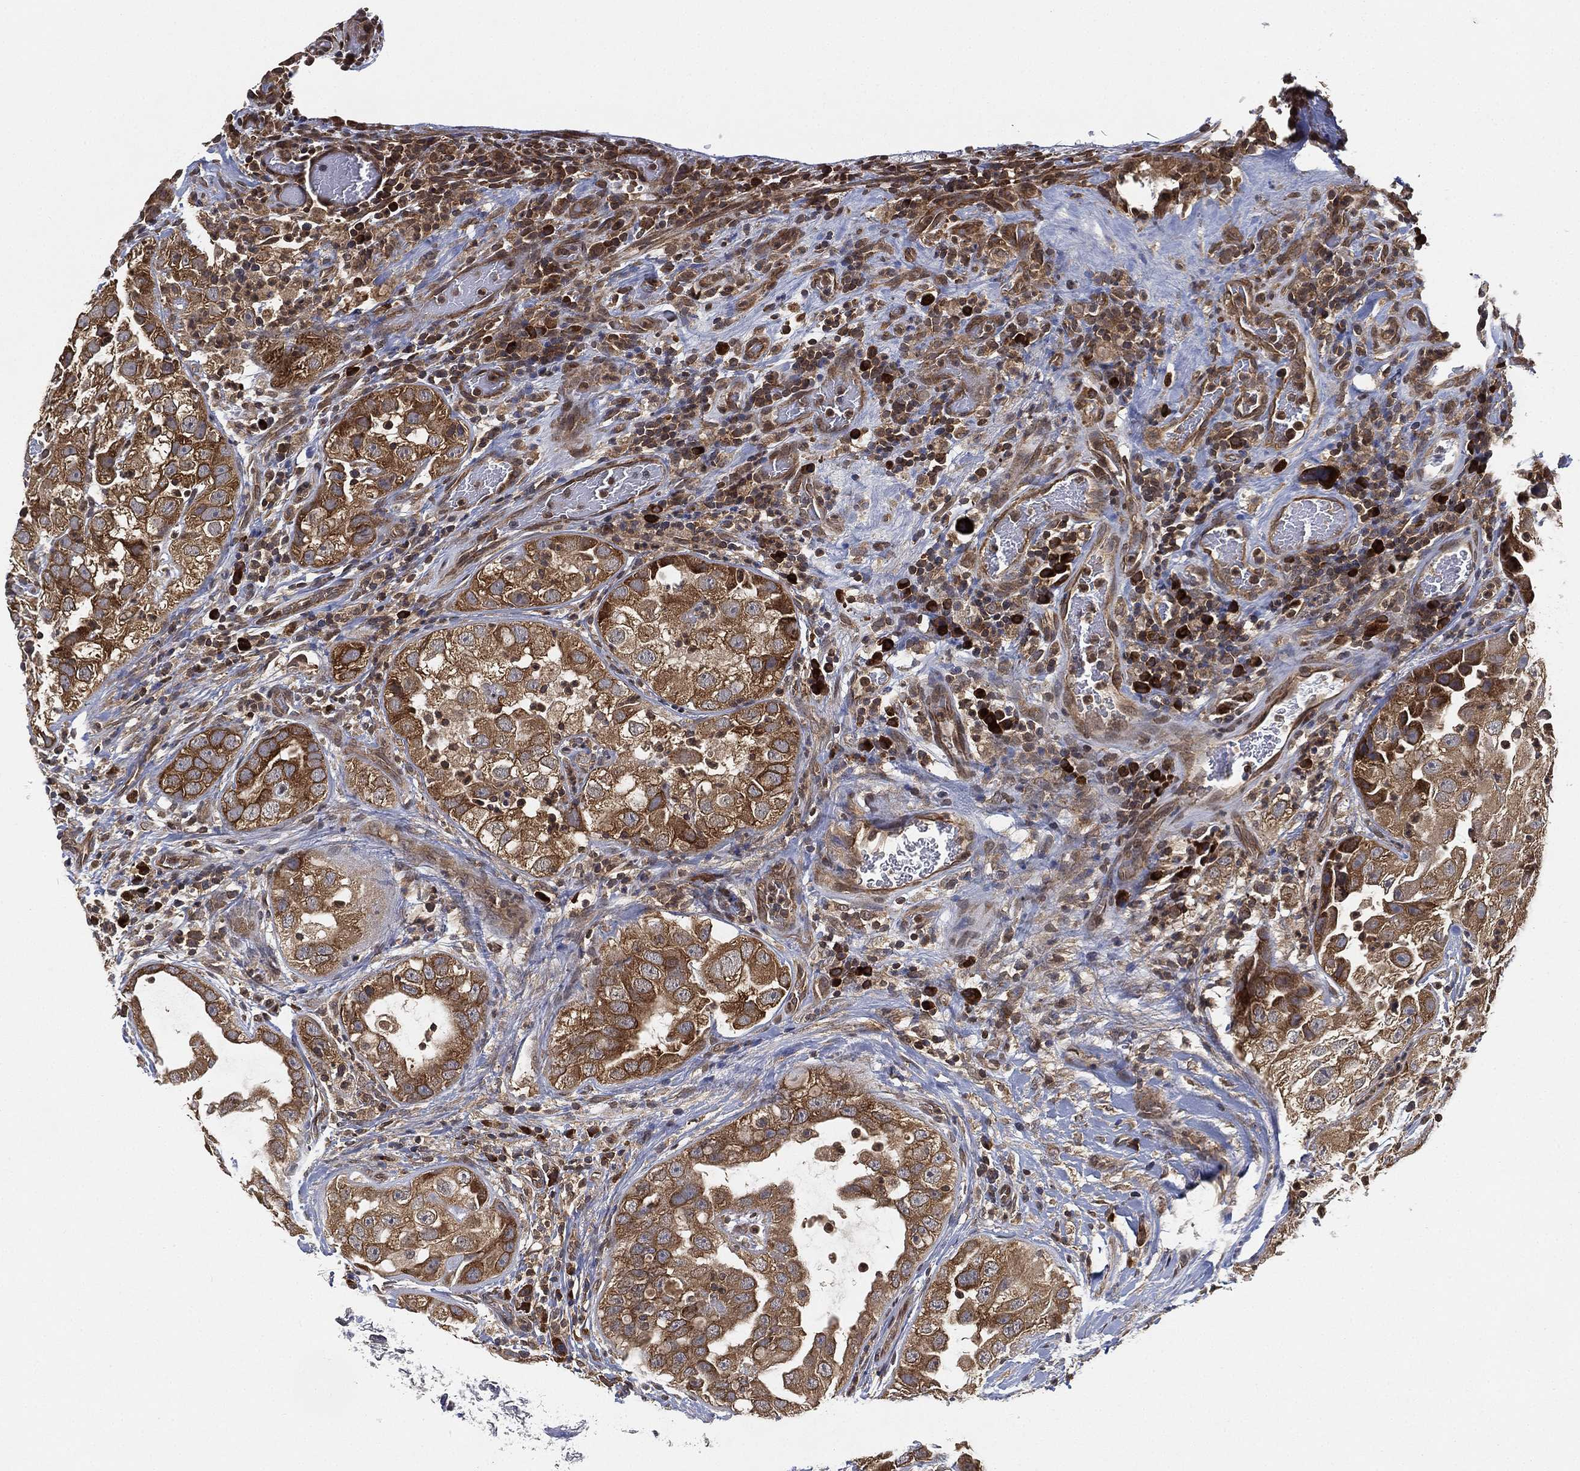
{"staining": {"intensity": "strong", "quantity": ">75%", "location": "cytoplasmic/membranous"}, "tissue": "urothelial cancer", "cell_type": "Tumor cells", "image_type": "cancer", "snomed": [{"axis": "morphology", "description": "Urothelial carcinoma, High grade"}, {"axis": "topography", "description": "Urinary bladder"}], "caption": "The micrograph exhibits a brown stain indicating the presence of a protein in the cytoplasmic/membranous of tumor cells in high-grade urothelial carcinoma.", "gene": "UBA5", "patient": {"sex": "female", "age": 41}}